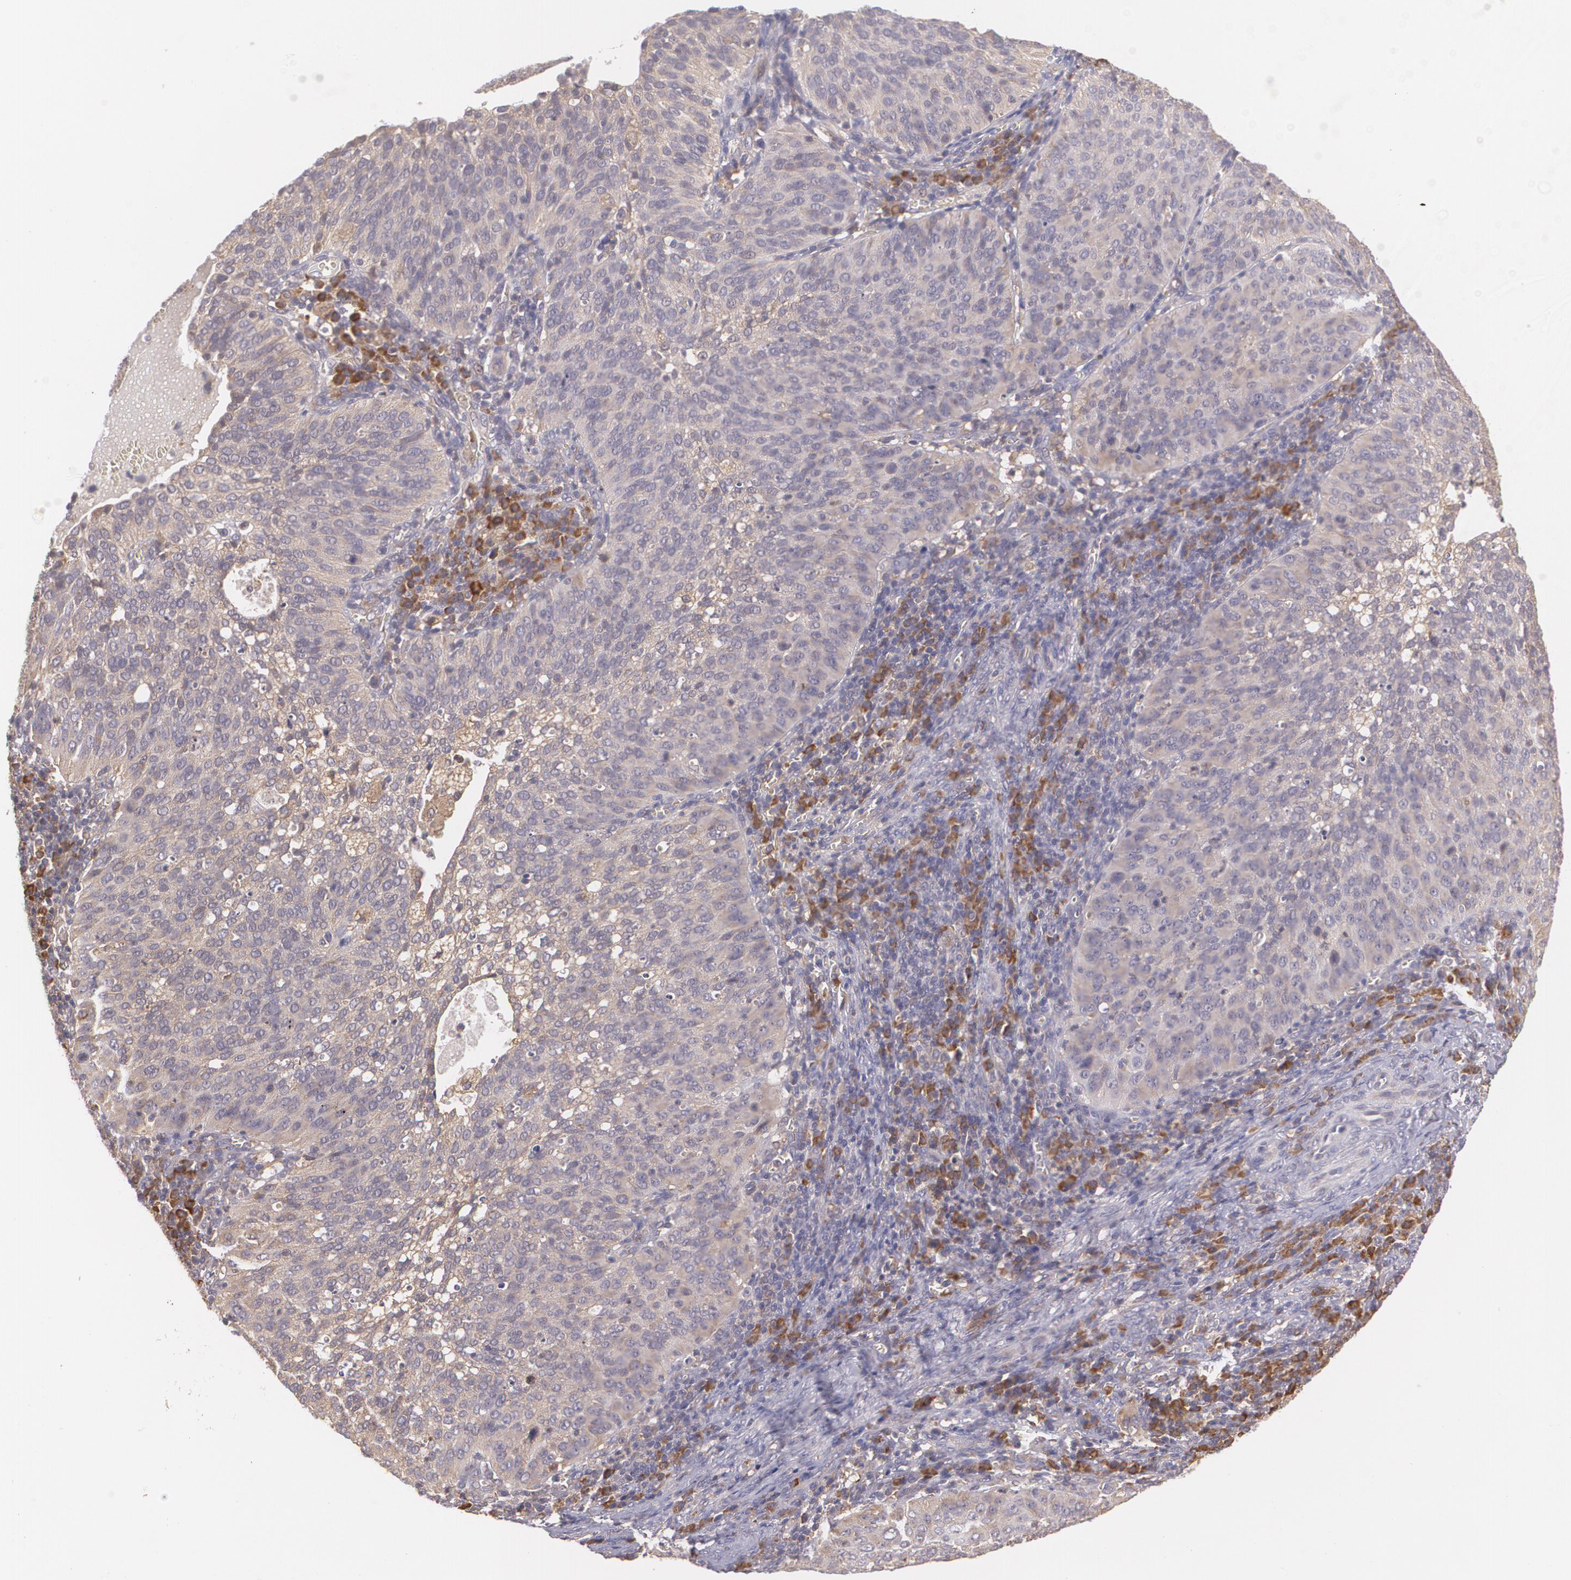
{"staining": {"intensity": "weak", "quantity": ">75%", "location": "cytoplasmic/membranous"}, "tissue": "cervical cancer", "cell_type": "Tumor cells", "image_type": "cancer", "snomed": [{"axis": "morphology", "description": "Squamous cell carcinoma, NOS"}, {"axis": "topography", "description": "Cervix"}], "caption": "Cervical squamous cell carcinoma tissue reveals weak cytoplasmic/membranous staining in about >75% of tumor cells, visualized by immunohistochemistry. (brown staining indicates protein expression, while blue staining denotes nuclei).", "gene": "CCL17", "patient": {"sex": "female", "age": 39}}